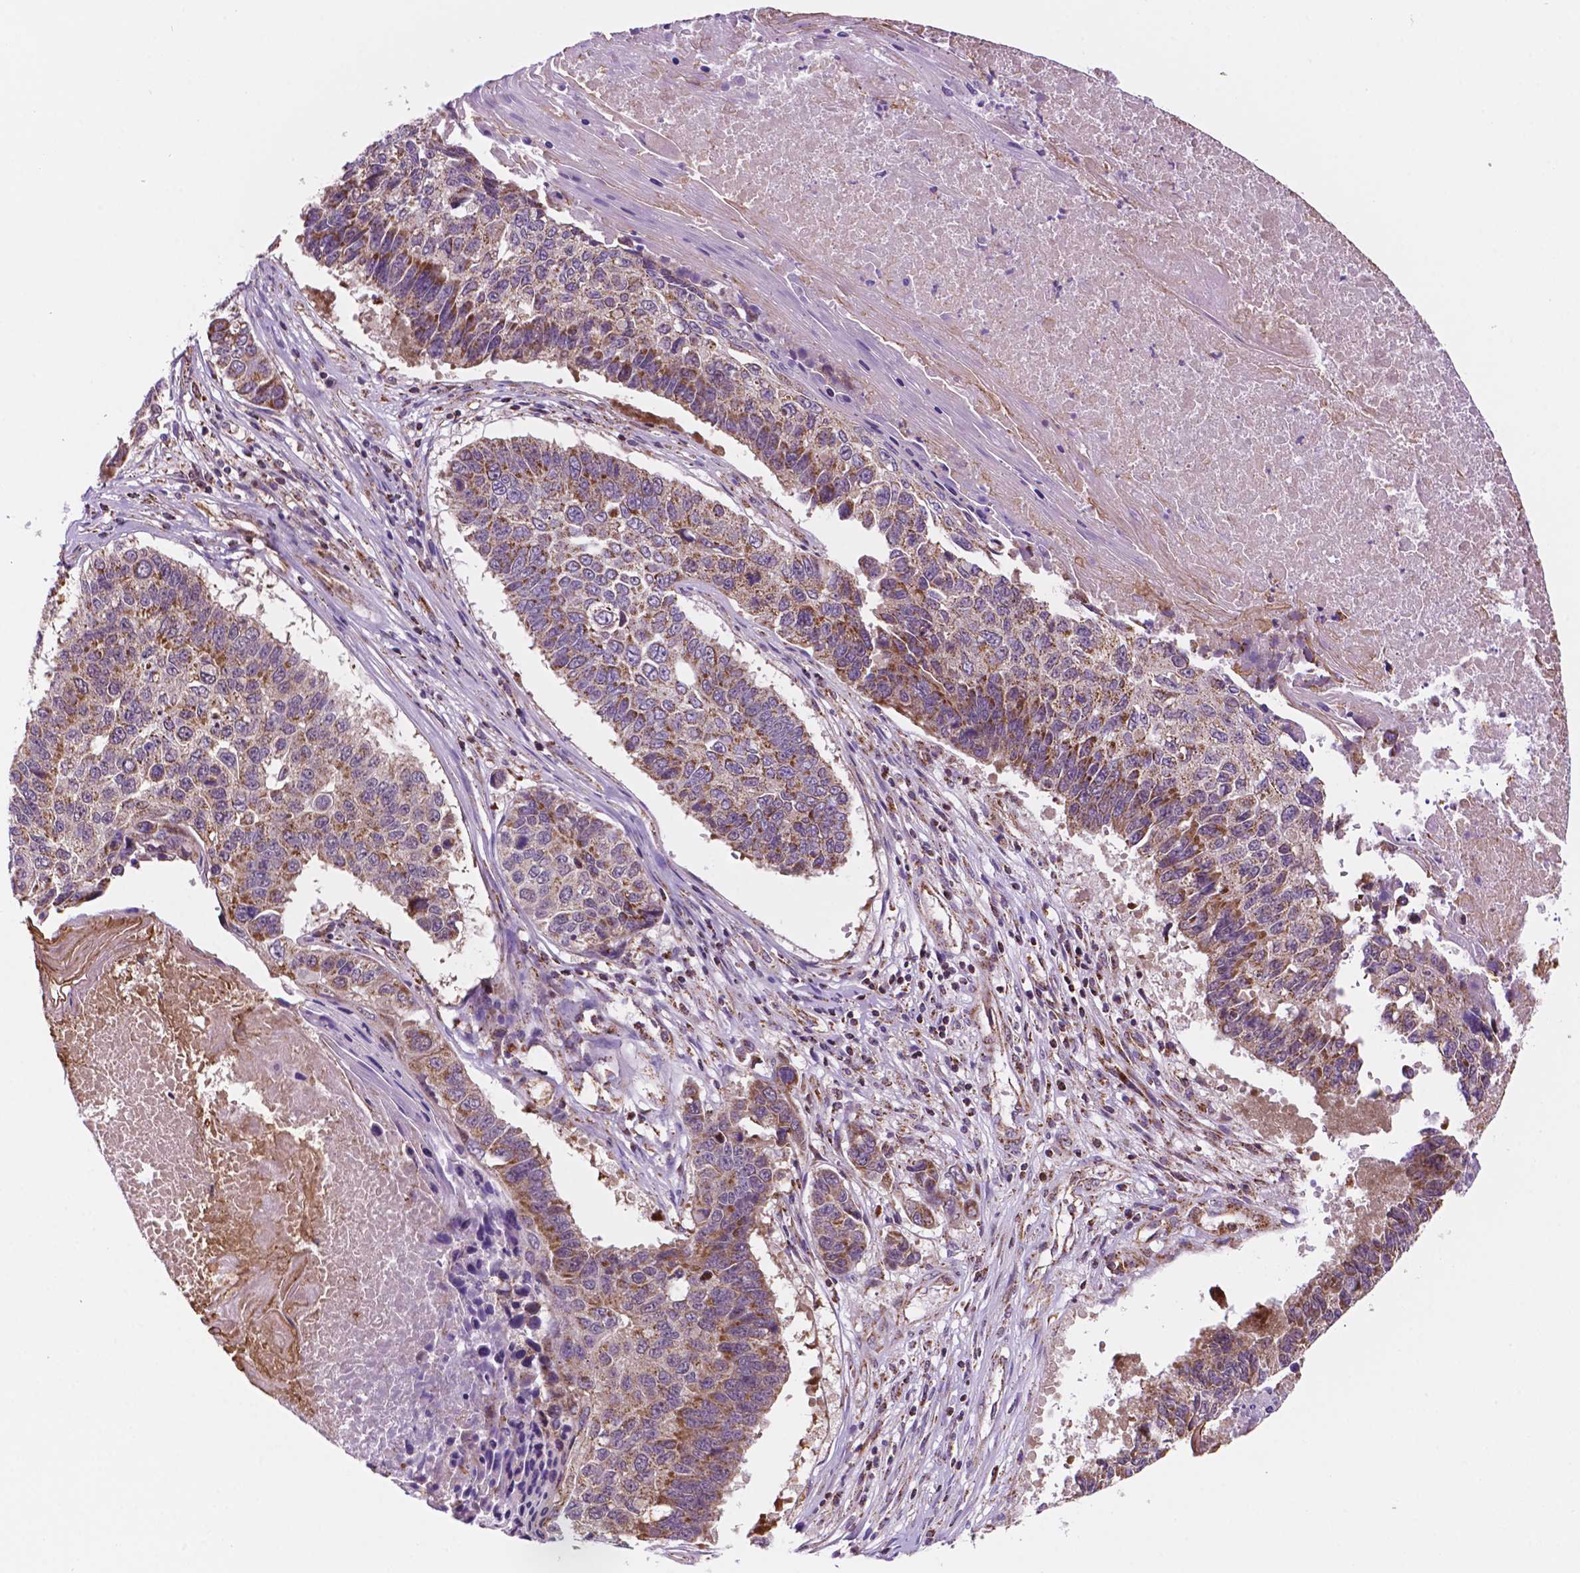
{"staining": {"intensity": "moderate", "quantity": "25%-75%", "location": "cytoplasmic/membranous"}, "tissue": "lung cancer", "cell_type": "Tumor cells", "image_type": "cancer", "snomed": [{"axis": "morphology", "description": "Squamous cell carcinoma, NOS"}, {"axis": "topography", "description": "Lung"}], "caption": "Moderate cytoplasmic/membranous expression for a protein is seen in approximately 25%-75% of tumor cells of lung squamous cell carcinoma using immunohistochemistry (IHC).", "gene": "GEMIN4", "patient": {"sex": "male", "age": 73}}